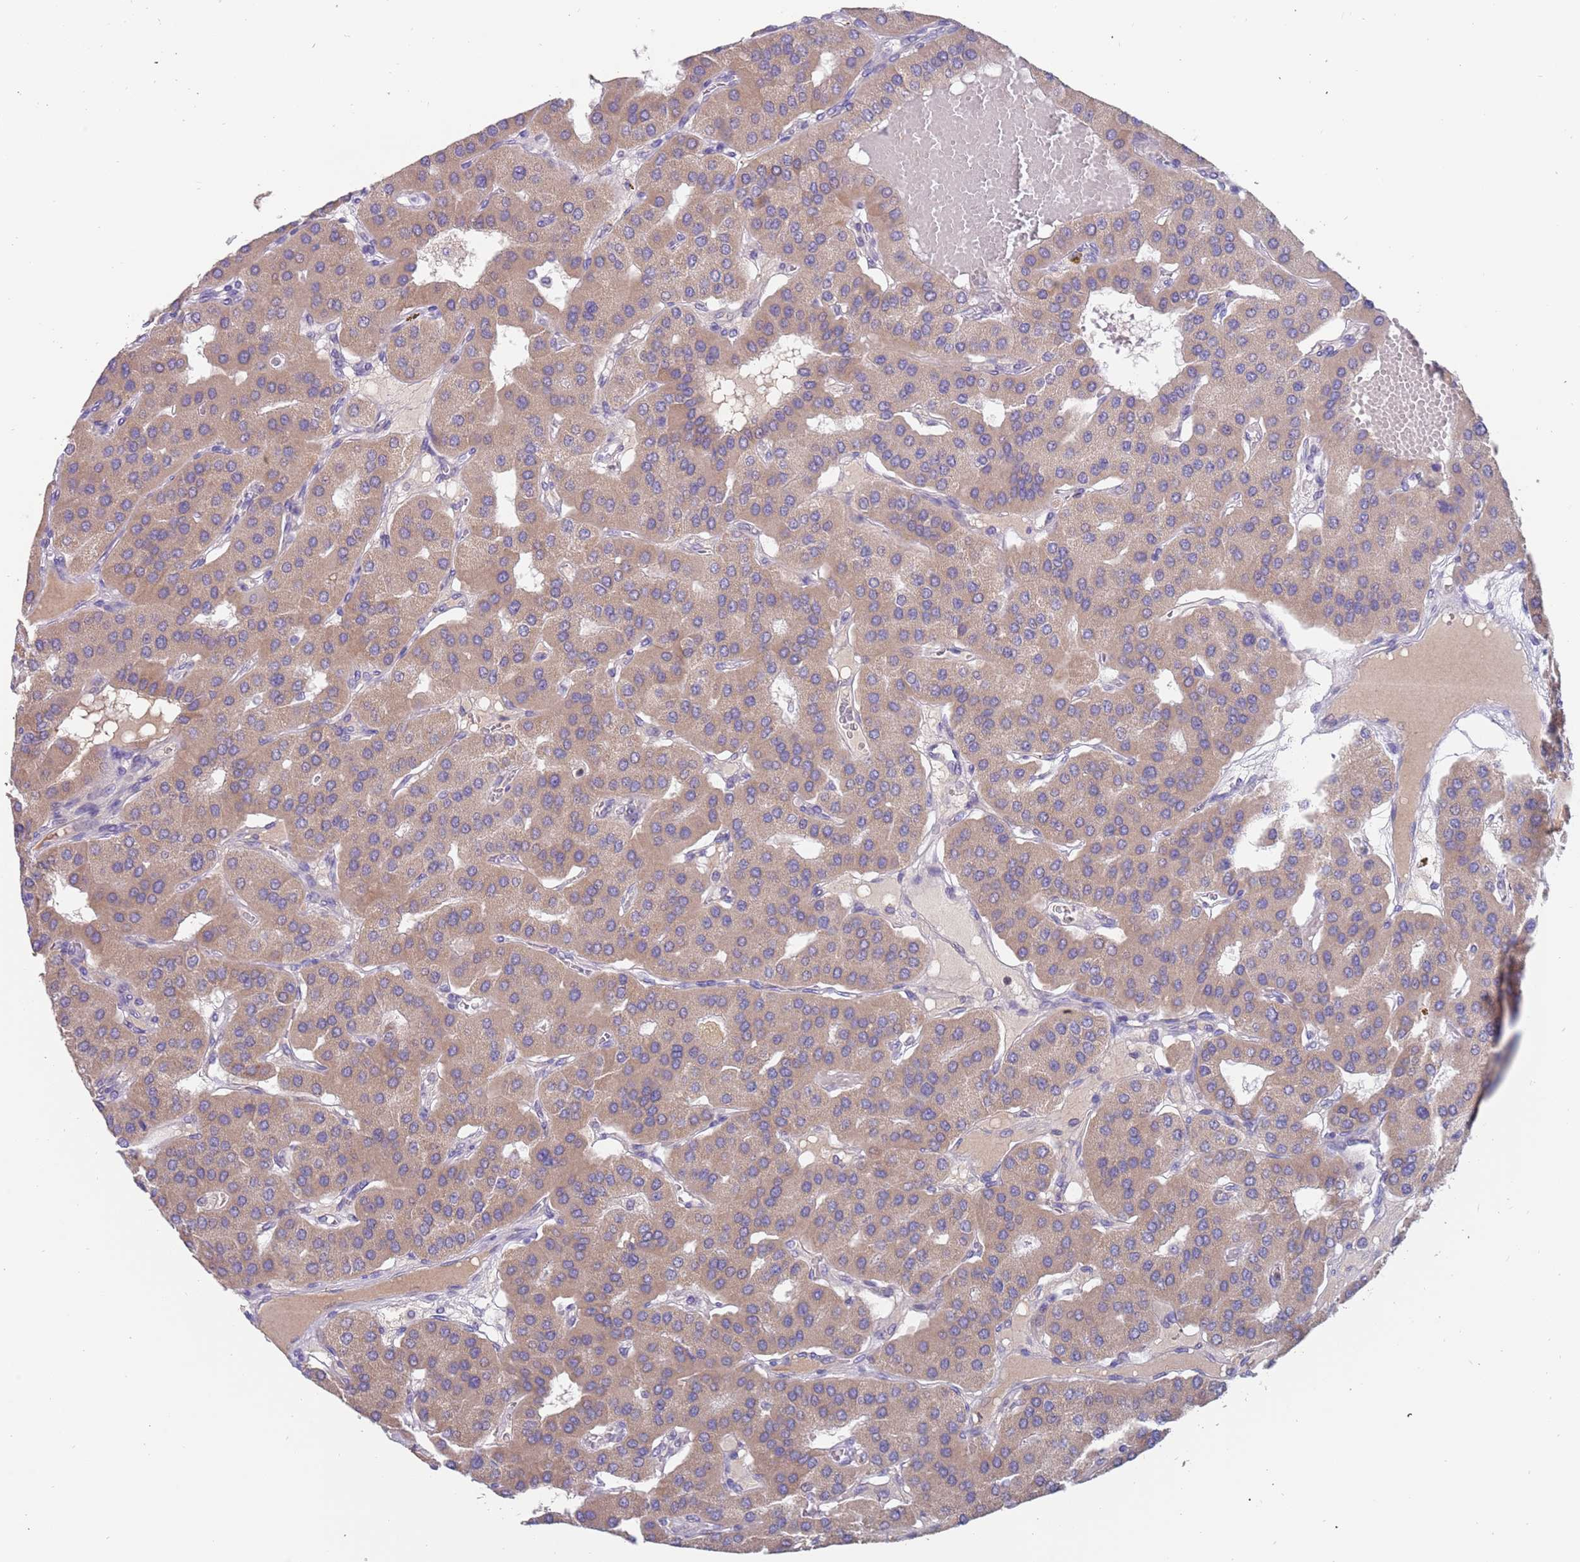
{"staining": {"intensity": "weak", "quantity": ">75%", "location": "cytoplasmic/membranous"}, "tissue": "parathyroid gland", "cell_type": "Glandular cells", "image_type": "normal", "snomed": [{"axis": "morphology", "description": "Normal tissue, NOS"}, {"axis": "morphology", "description": "Adenoma, NOS"}, {"axis": "topography", "description": "Parathyroid gland"}], "caption": "An image of human parathyroid gland stained for a protein exhibits weak cytoplasmic/membranous brown staining in glandular cells.", "gene": "ZNF746", "patient": {"sex": "female", "age": 86}}